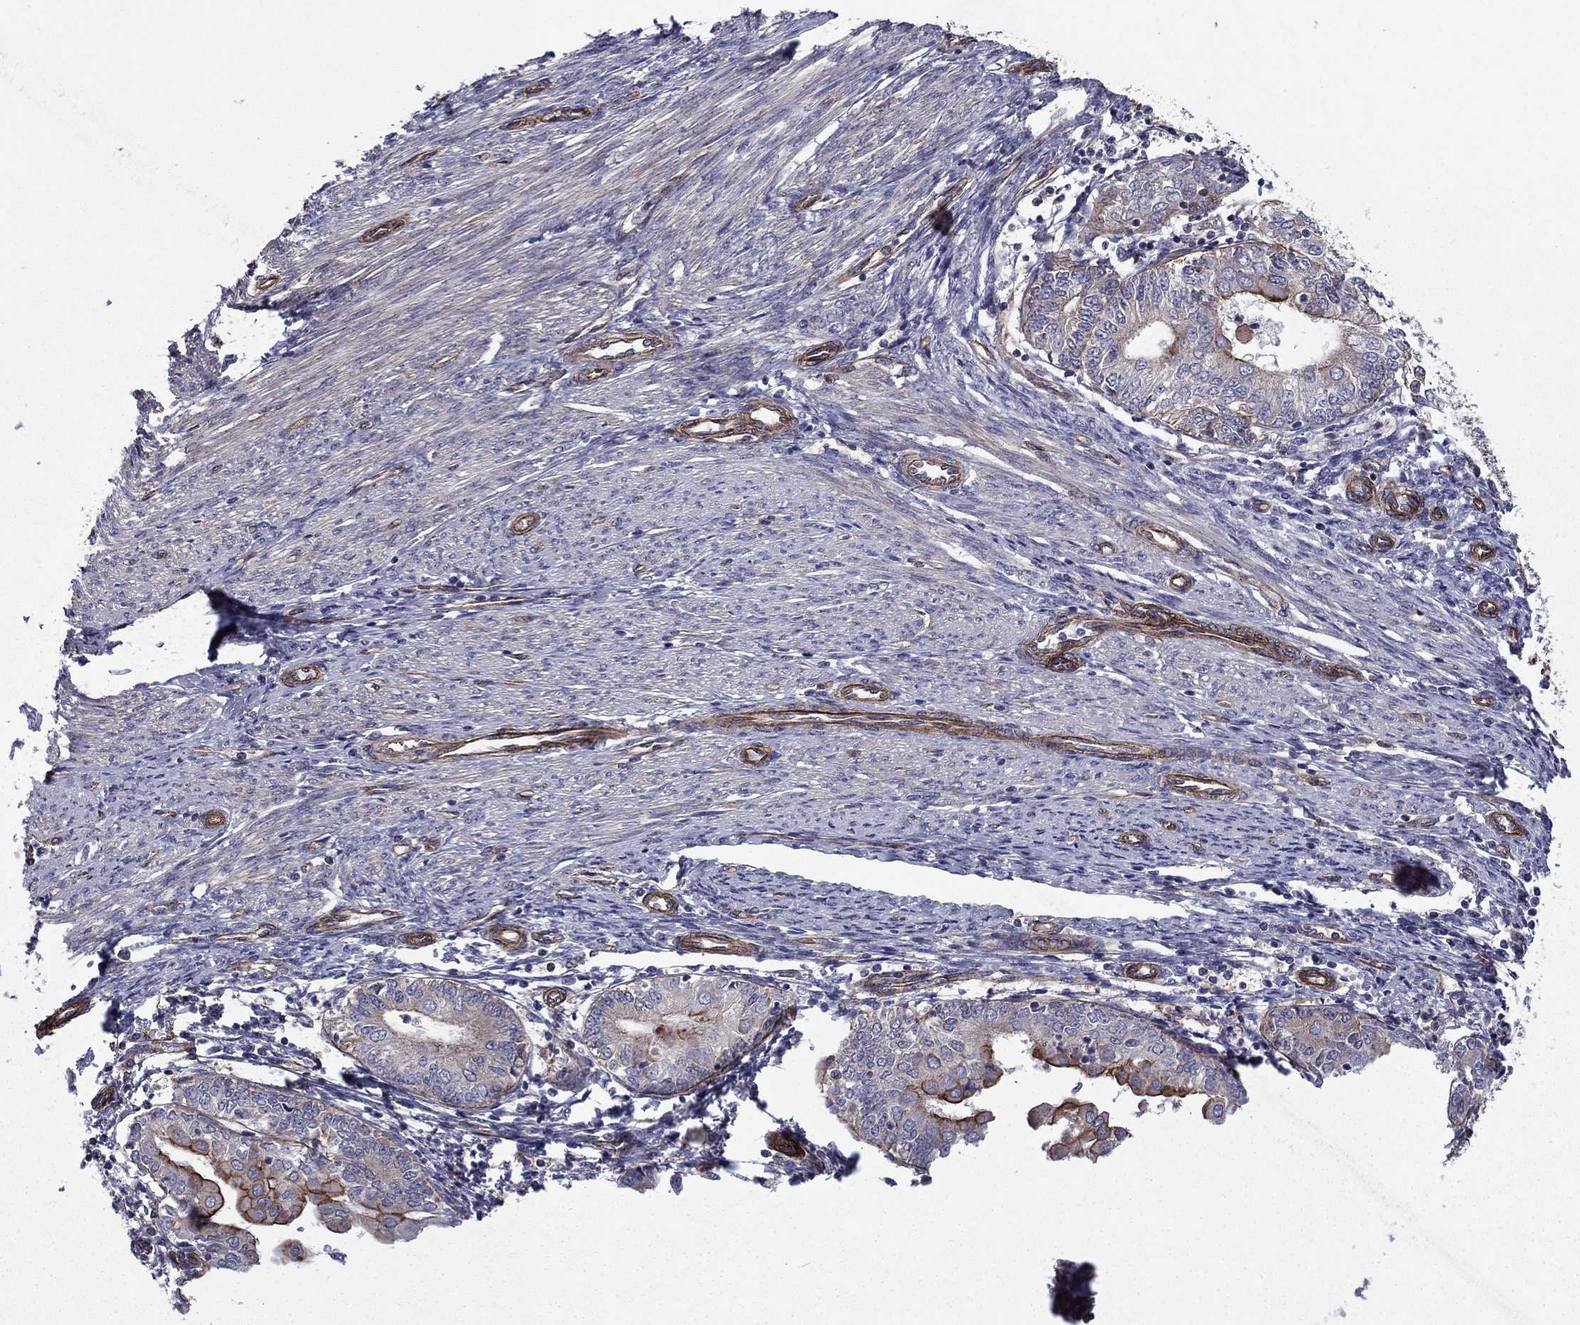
{"staining": {"intensity": "strong", "quantity": "<25%", "location": "cytoplasmic/membranous"}, "tissue": "endometrial cancer", "cell_type": "Tumor cells", "image_type": "cancer", "snomed": [{"axis": "morphology", "description": "Adenocarcinoma, NOS"}, {"axis": "topography", "description": "Endometrium"}], "caption": "A brown stain labels strong cytoplasmic/membranous staining of a protein in endometrial adenocarcinoma tumor cells.", "gene": "SHMT1", "patient": {"sex": "female", "age": 68}}